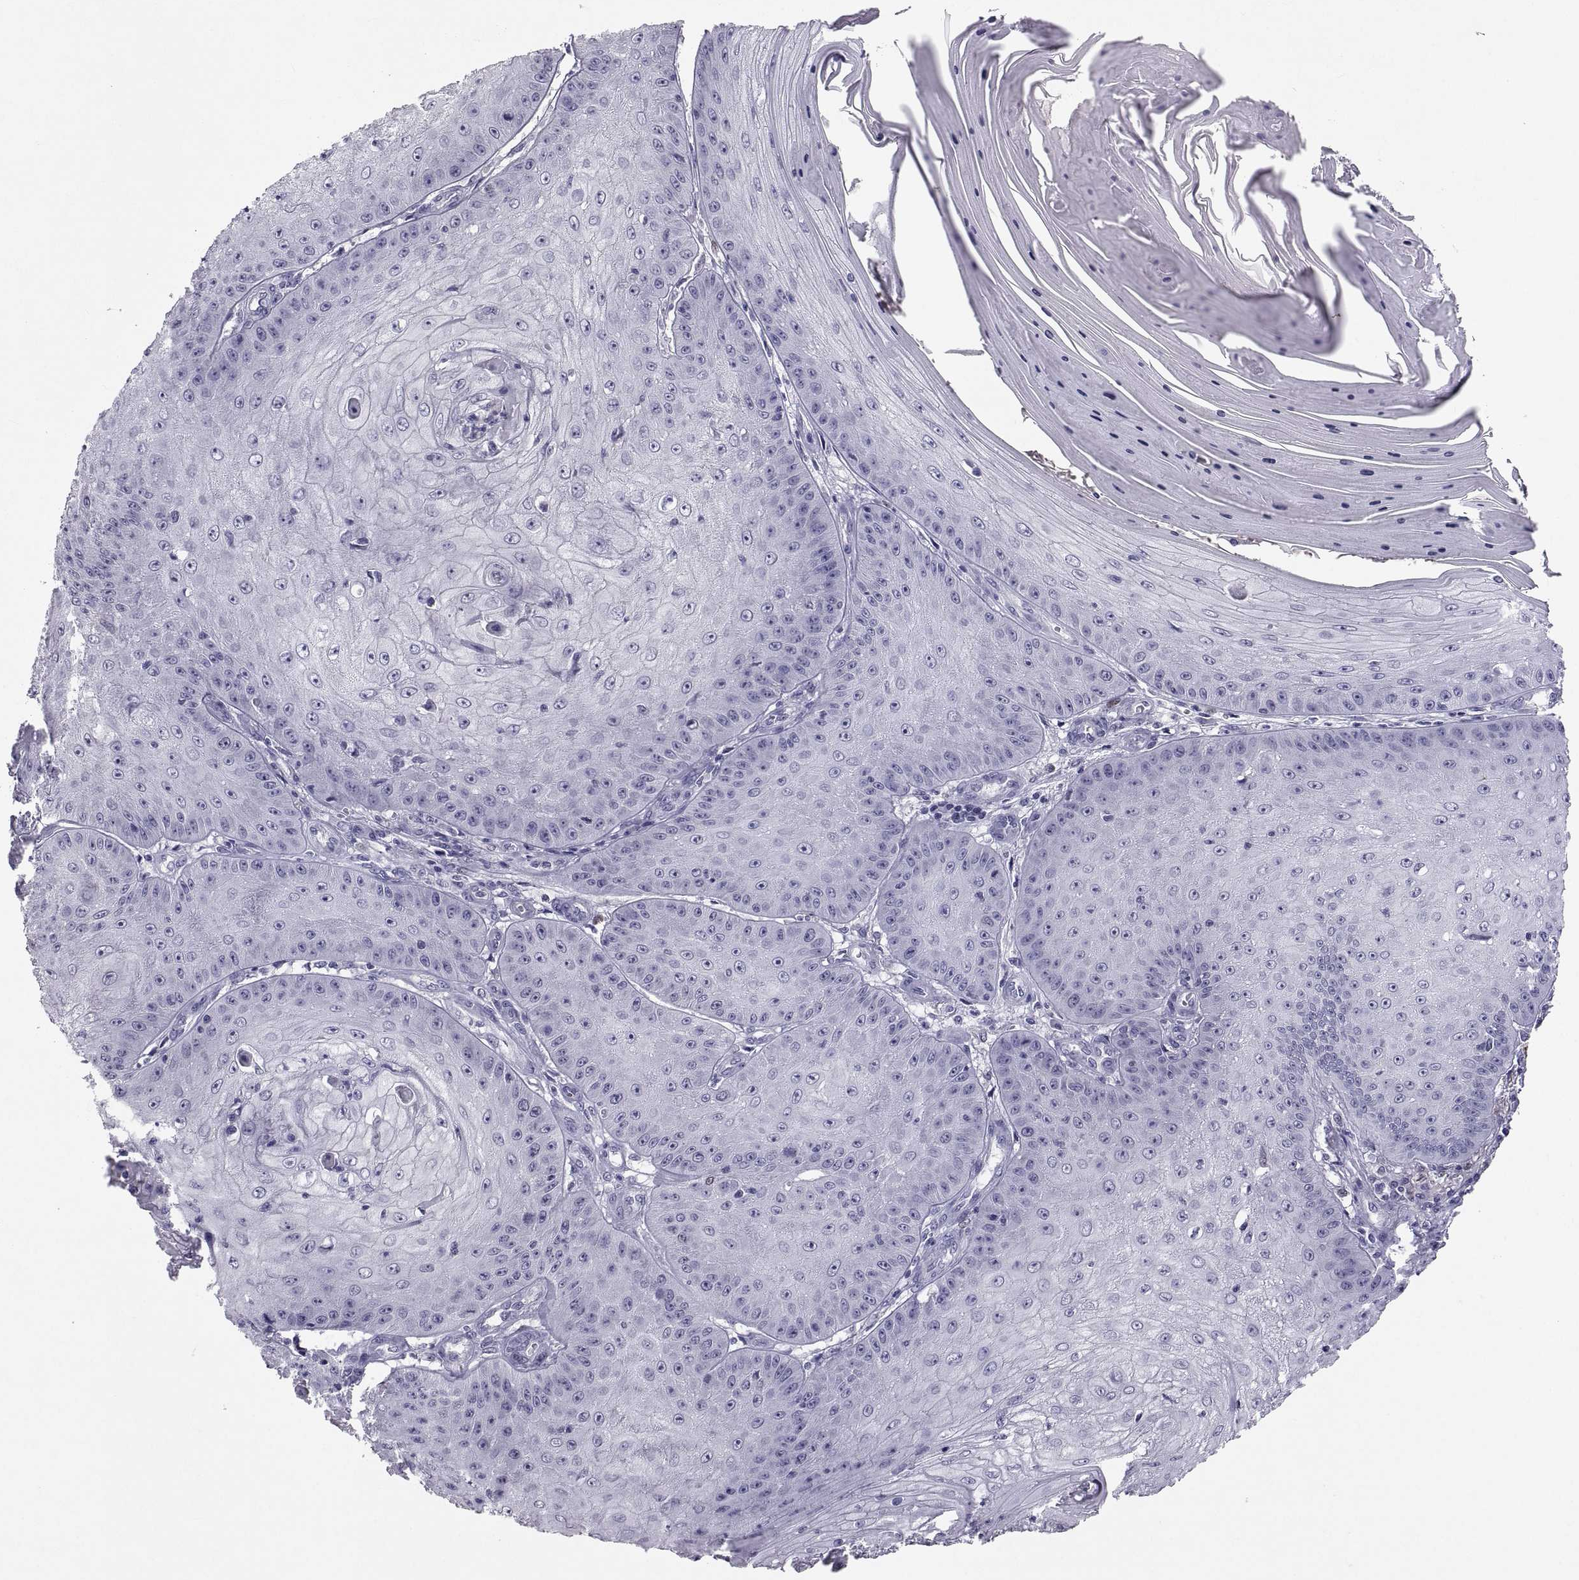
{"staining": {"intensity": "negative", "quantity": "none", "location": "none"}, "tissue": "skin cancer", "cell_type": "Tumor cells", "image_type": "cancer", "snomed": [{"axis": "morphology", "description": "Squamous cell carcinoma, NOS"}, {"axis": "topography", "description": "Skin"}], "caption": "Tumor cells are negative for brown protein staining in skin cancer. Nuclei are stained in blue.", "gene": "SOX21", "patient": {"sex": "male", "age": 70}}